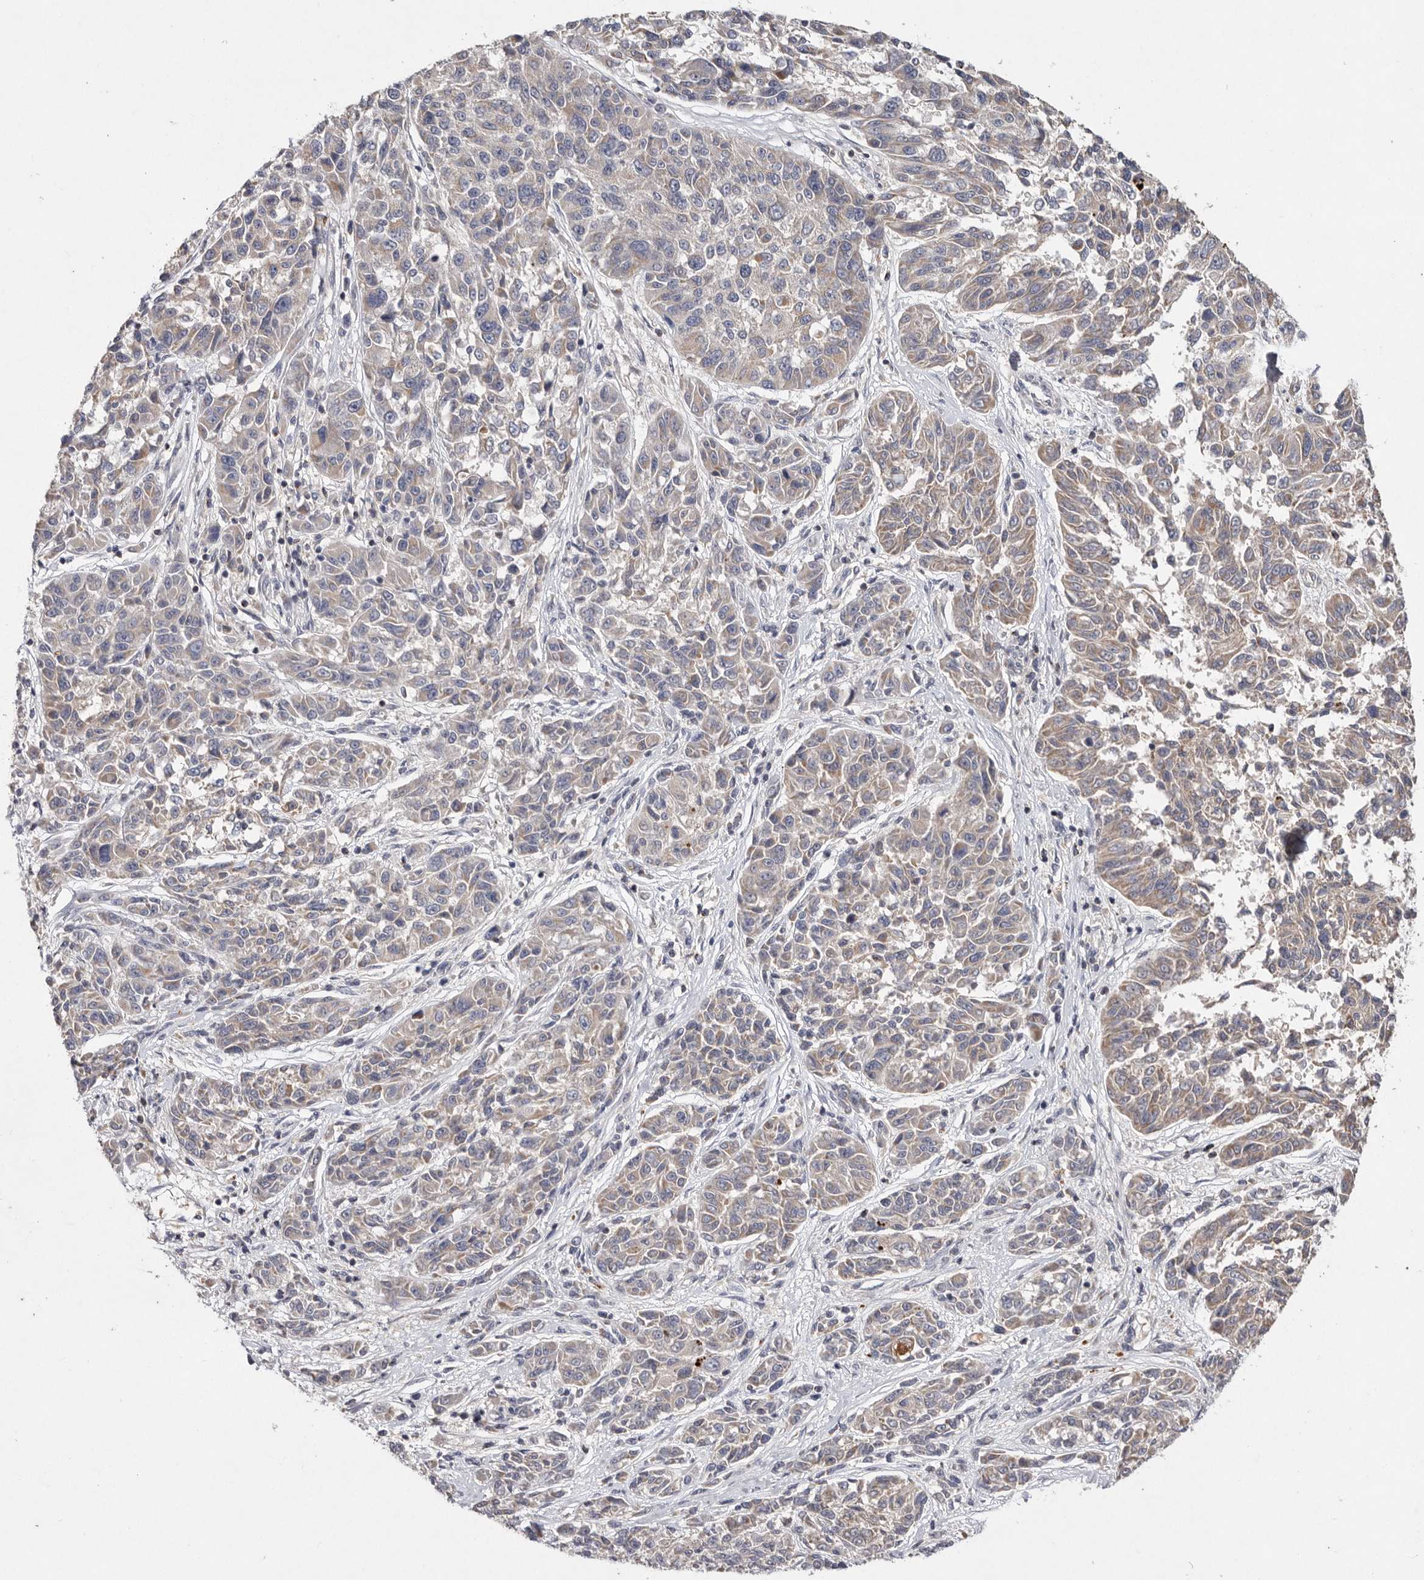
{"staining": {"intensity": "weak", "quantity": "25%-75%", "location": "cytoplasmic/membranous"}, "tissue": "melanoma", "cell_type": "Tumor cells", "image_type": "cancer", "snomed": [{"axis": "morphology", "description": "Malignant melanoma, NOS"}, {"axis": "topography", "description": "Skin"}], "caption": "Malignant melanoma stained for a protein (brown) demonstrates weak cytoplasmic/membranous positive staining in about 25%-75% of tumor cells.", "gene": "TNFSF14", "patient": {"sex": "male", "age": 53}}